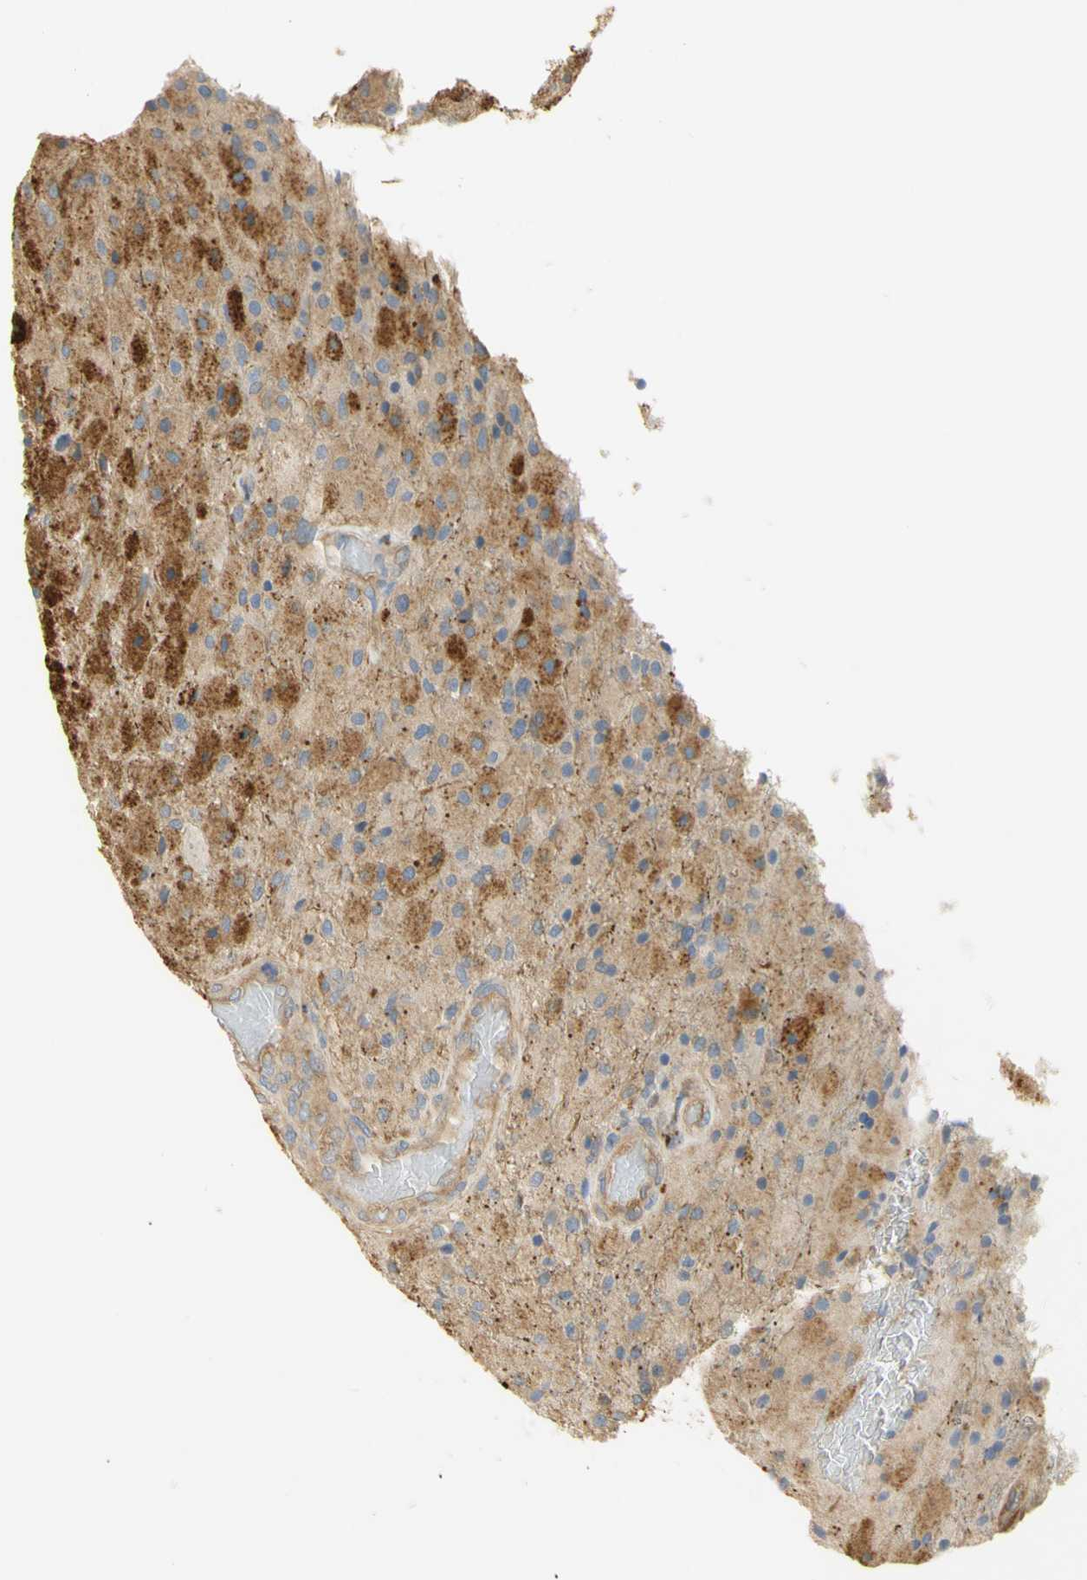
{"staining": {"intensity": "moderate", "quantity": "<25%", "location": "cytoplasmic/membranous"}, "tissue": "glioma", "cell_type": "Tumor cells", "image_type": "cancer", "snomed": [{"axis": "morphology", "description": "Normal tissue, NOS"}, {"axis": "morphology", "description": "Glioma, malignant, High grade"}, {"axis": "topography", "description": "Cerebral cortex"}], "caption": "Immunohistochemical staining of glioma demonstrates moderate cytoplasmic/membranous protein staining in approximately <25% of tumor cells. (Stains: DAB (3,3'-diaminobenzidine) in brown, nuclei in blue, Microscopy: brightfield microscopy at high magnification).", "gene": "KCNE4", "patient": {"sex": "male", "age": 77}}